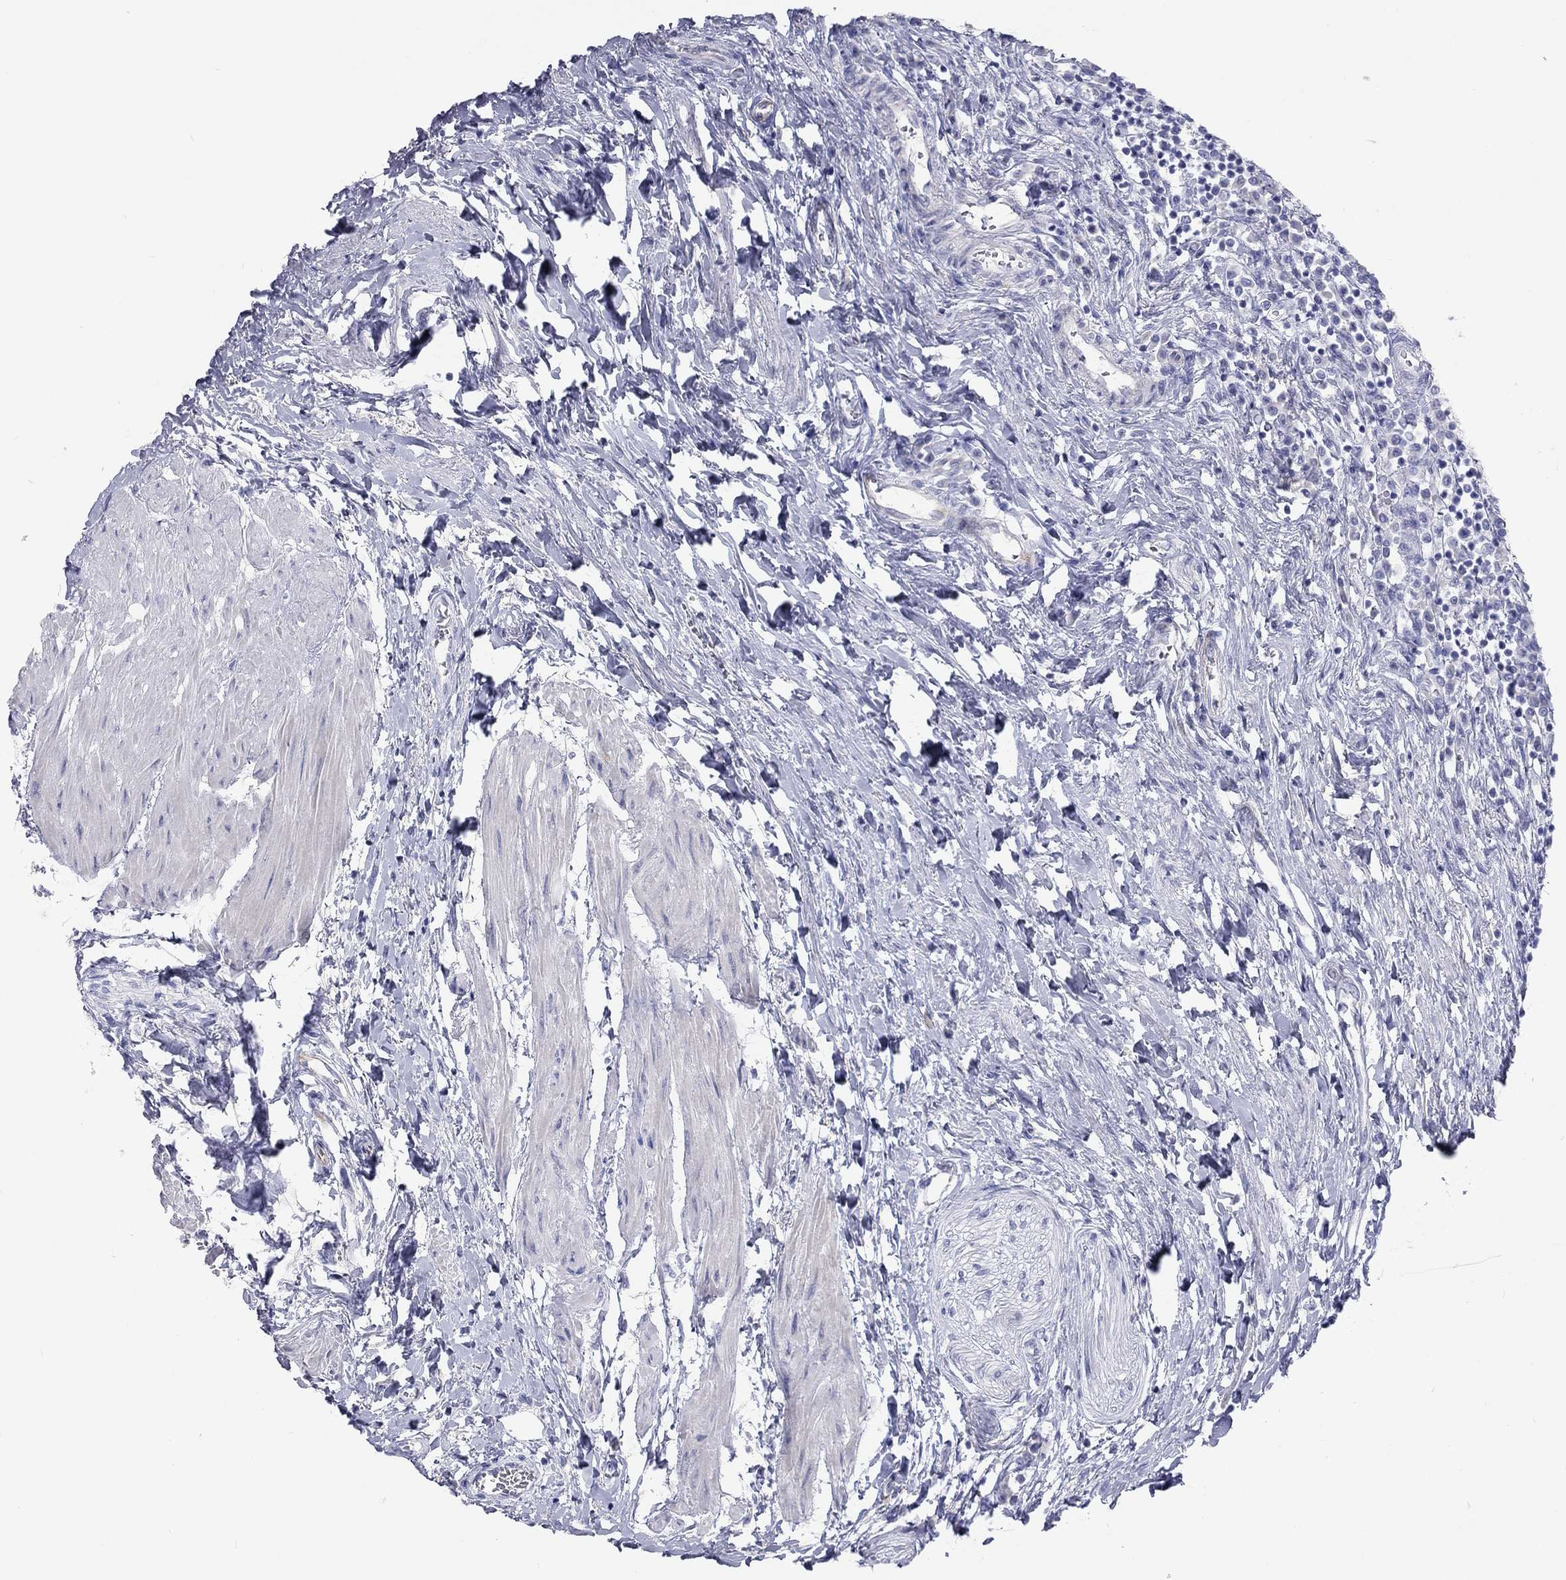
{"staining": {"intensity": "negative", "quantity": "none", "location": "none"}, "tissue": "urothelial cancer", "cell_type": "Tumor cells", "image_type": "cancer", "snomed": [{"axis": "morphology", "description": "Urothelial carcinoma, Low grade"}, {"axis": "topography", "description": "Urinary bladder"}], "caption": "DAB immunohistochemical staining of urothelial carcinoma (low-grade) displays no significant staining in tumor cells.", "gene": "PCDHGC5", "patient": {"sex": "male", "age": 78}}